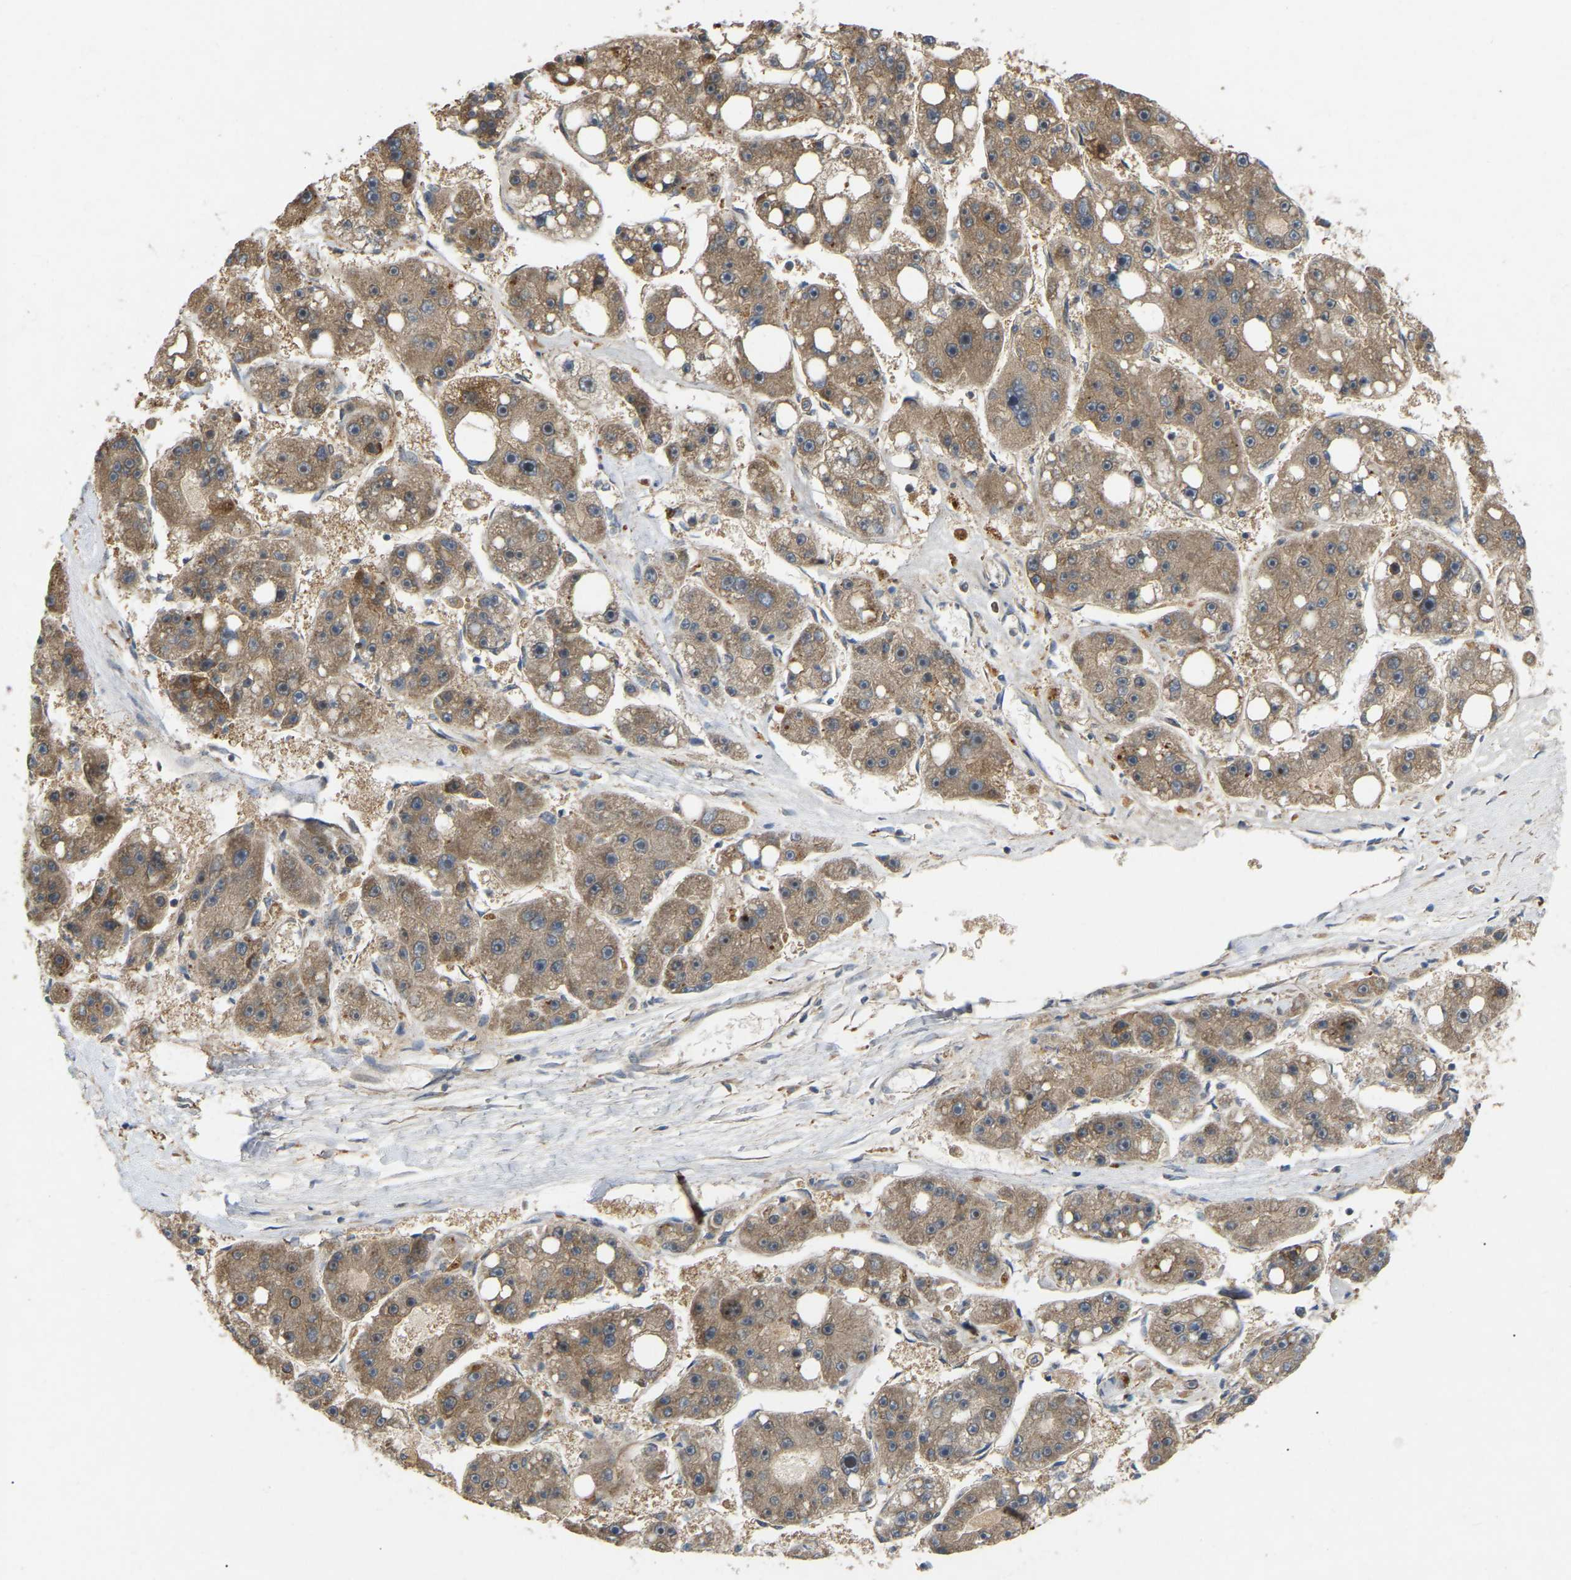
{"staining": {"intensity": "moderate", "quantity": ">75%", "location": "cytoplasmic/membranous"}, "tissue": "liver cancer", "cell_type": "Tumor cells", "image_type": "cancer", "snomed": [{"axis": "morphology", "description": "Carcinoma, Hepatocellular, NOS"}, {"axis": "topography", "description": "Liver"}], "caption": "The image exhibits immunohistochemical staining of liver cancer (hepatocellular carcinoma). There is moderate cytoplasmic/membranous expression is appreciated in approximately >75% of tumor cells. (DAB = brown stain, brightfield microscopy at high magnification).", "gene": "KIAA1549", "patient": {"sex": "female", "age": 61}}